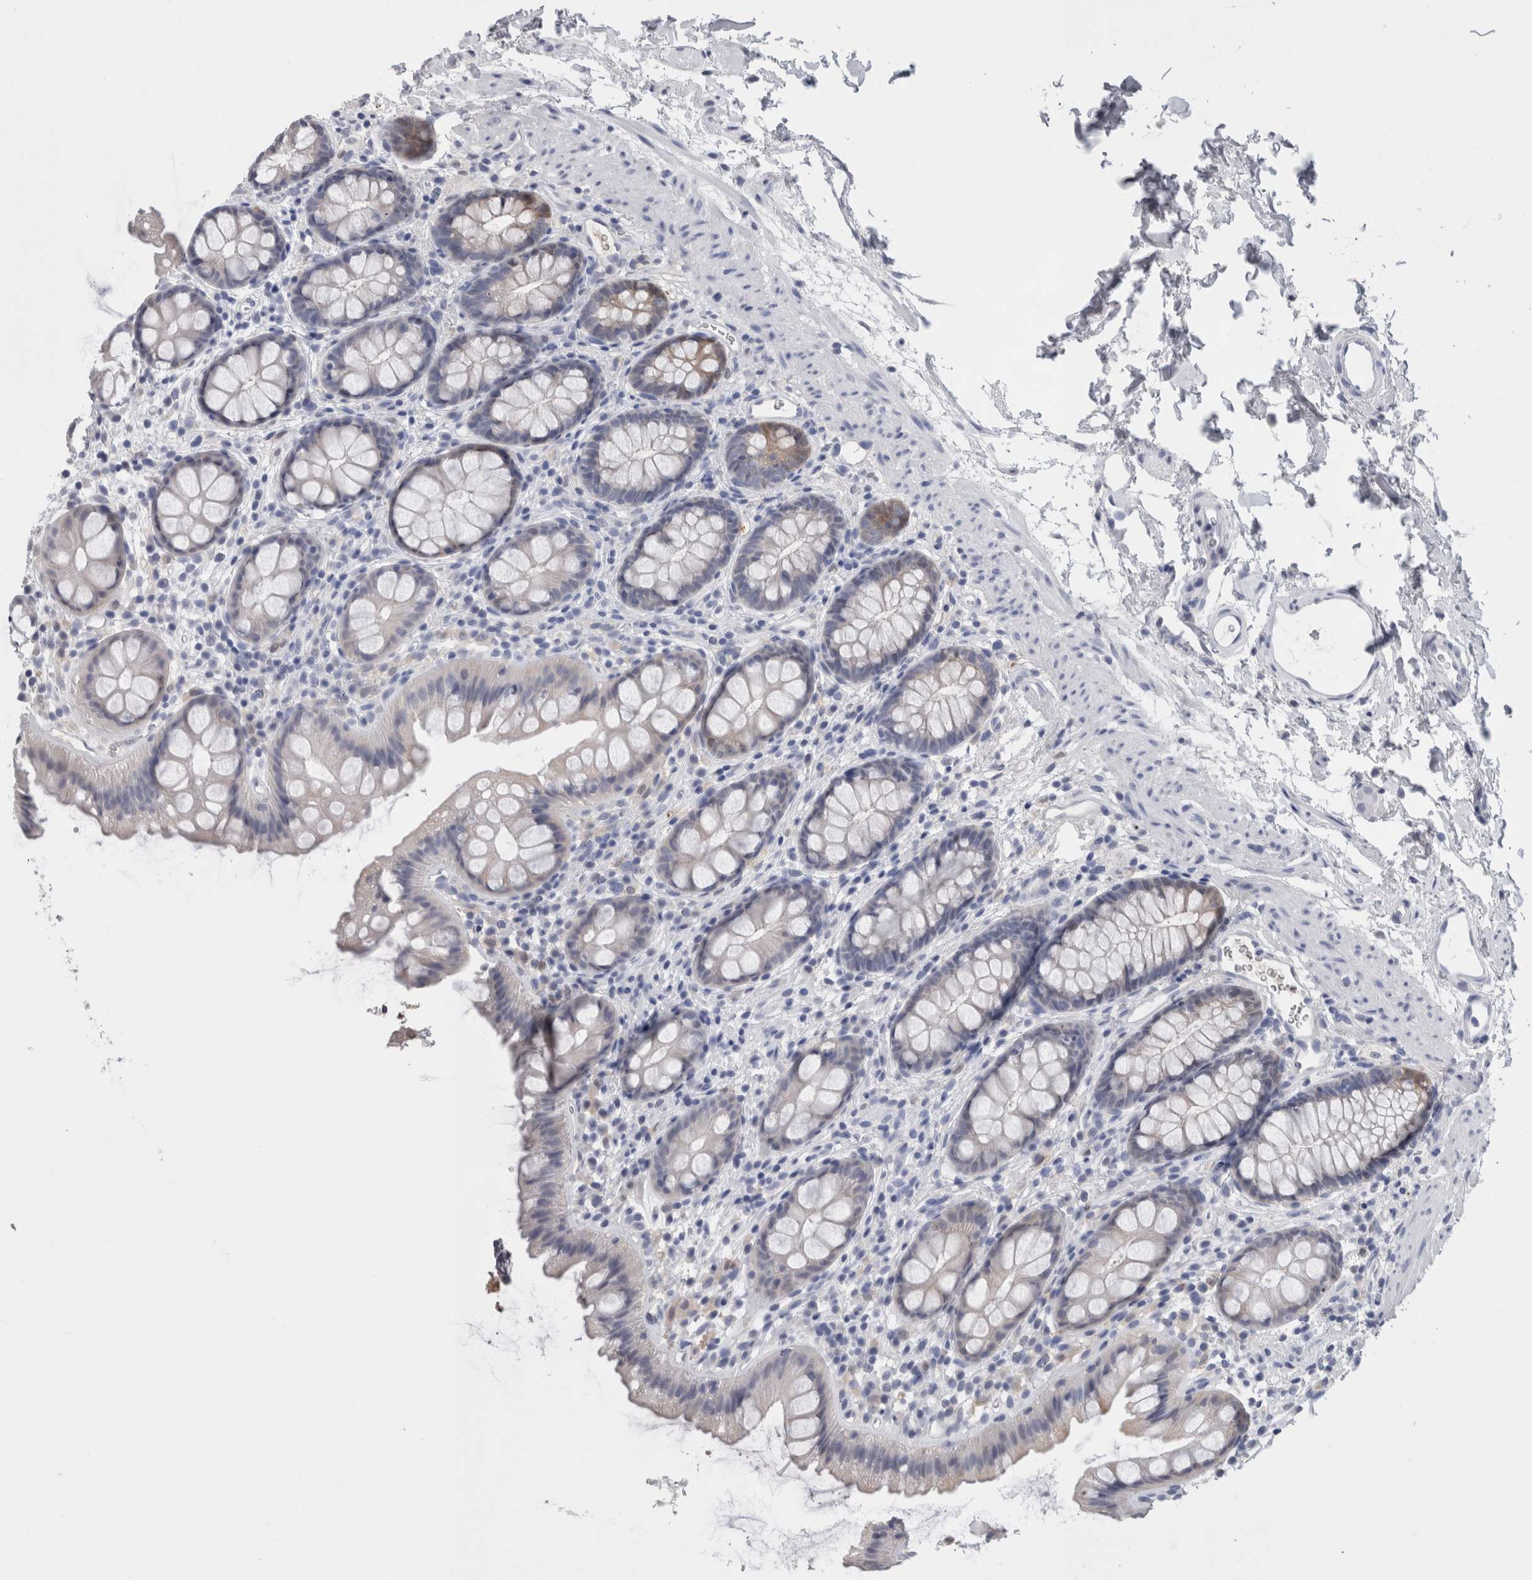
{"staining": {"intensity": "moderate", "quantity": "<25%", "location": "cytoplasmic/membranous,nuclear"}, "tissue": "rectum", "cell_type": "Glandular cells", "image_type": "normal", "snomed": [{"axis": "morphology", "description": "Normal tissue, NOS"}, {"axis": "topography", "description": "Rectum"}], "caption": "Unremarkable rectum was stained to show a protein in brown. There is low levels of moderate cytoplasmic/membranous,nuclear staining in approximately <25% of glandular cells. (brown staining indicates protein expression, while blue staining denotes nuclei).", "gene": "CA8", "patient": {"sex": "female", "age": 65}}